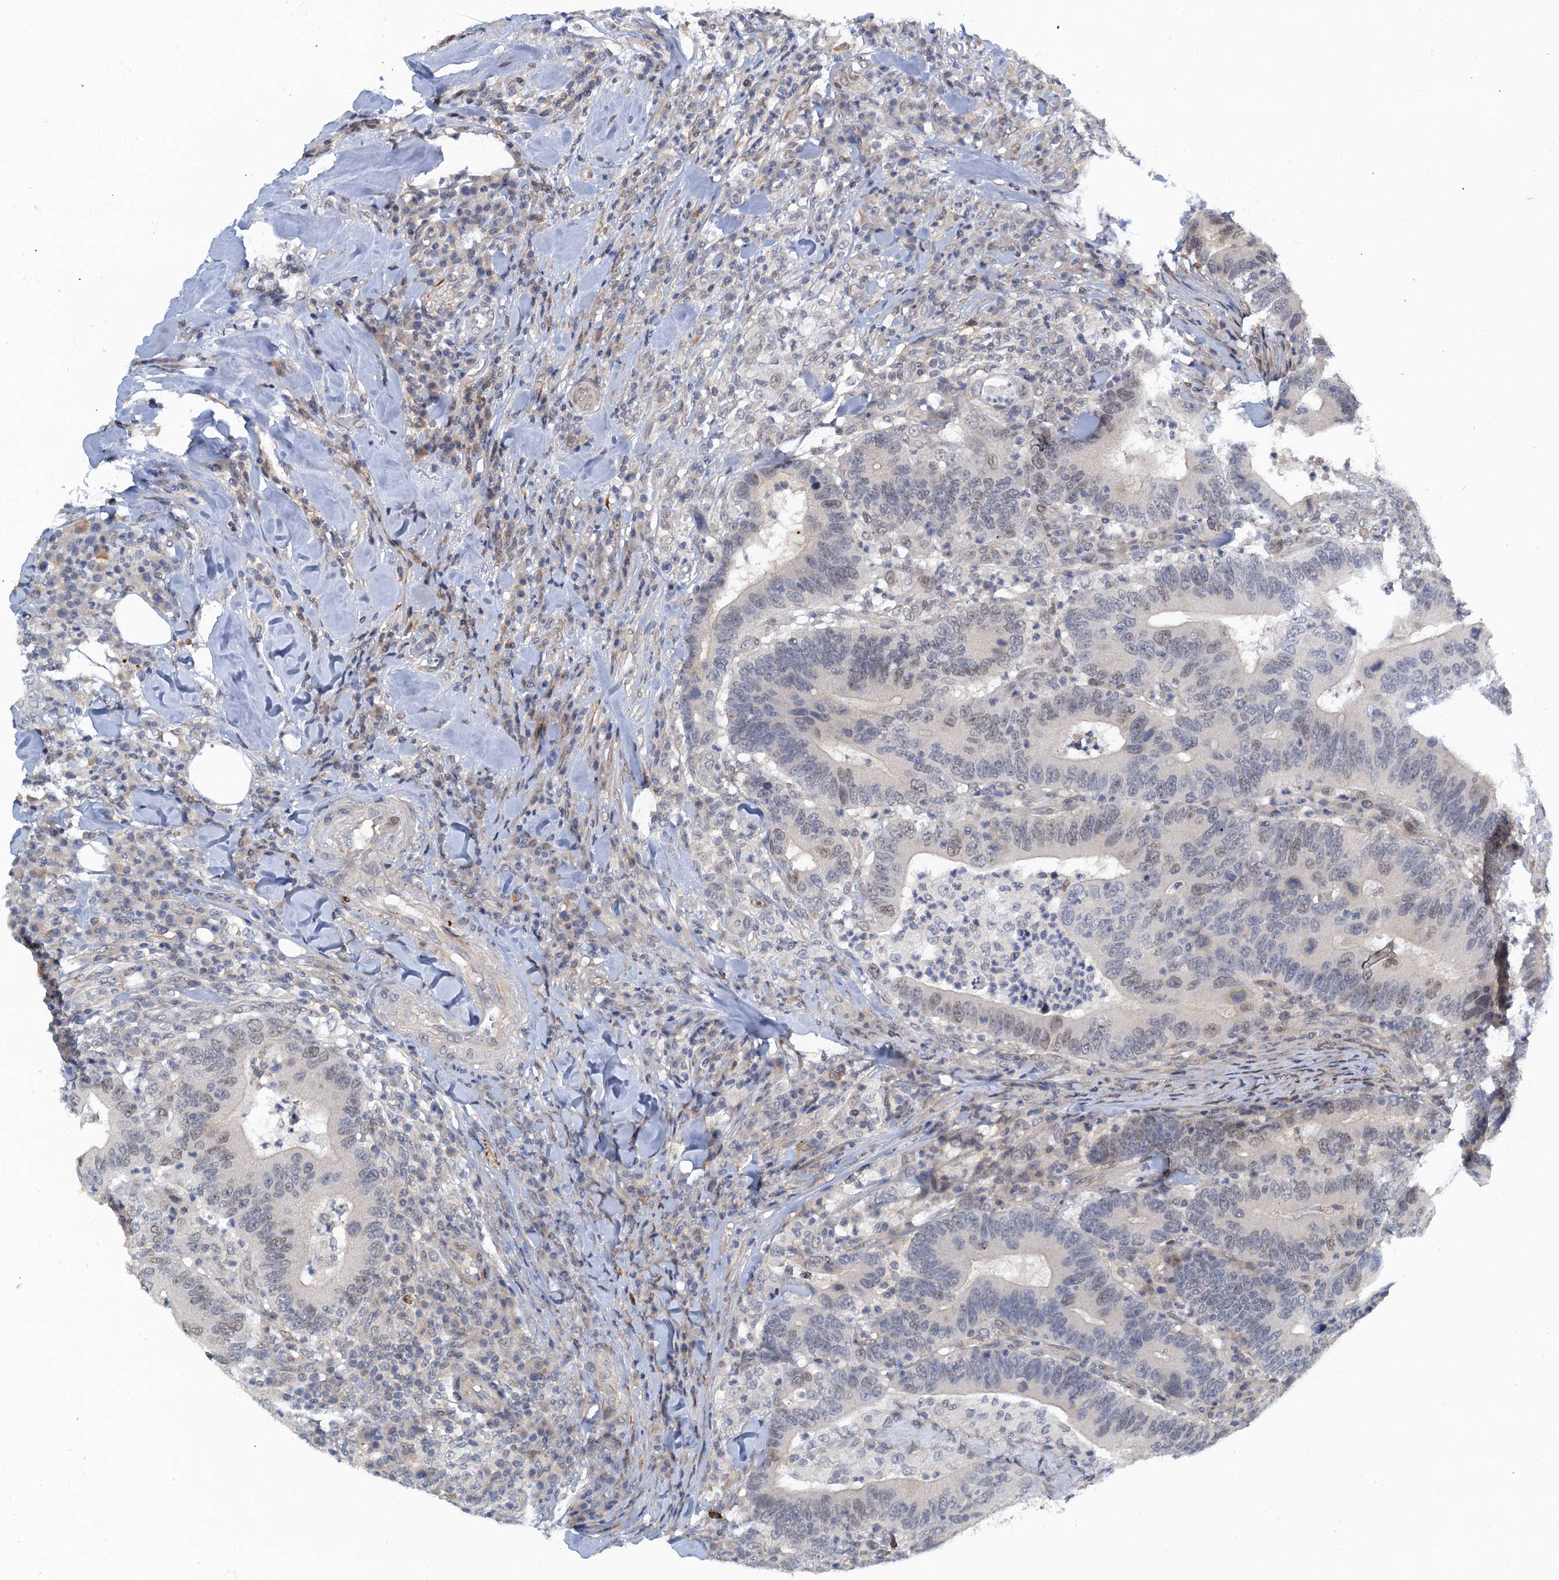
{"staining": {"intensity": "negative", "quantity": "none", "location": "none"}, "tissue": "colorectal cancer", "cell_type": "Tumor cells", "image_type": "cancer", "snomed": [{"axis": "morphology", "description": "Adenocarcinoma, NOS"}, {"axis": "topography", "description": "Colon"}], "caption": "Tumor cells show no significant protein expression in colorectal cancer (adenocarcinoma).", "gene": "MRFAP1", "patient": {"sex": "female", "age": 66}}